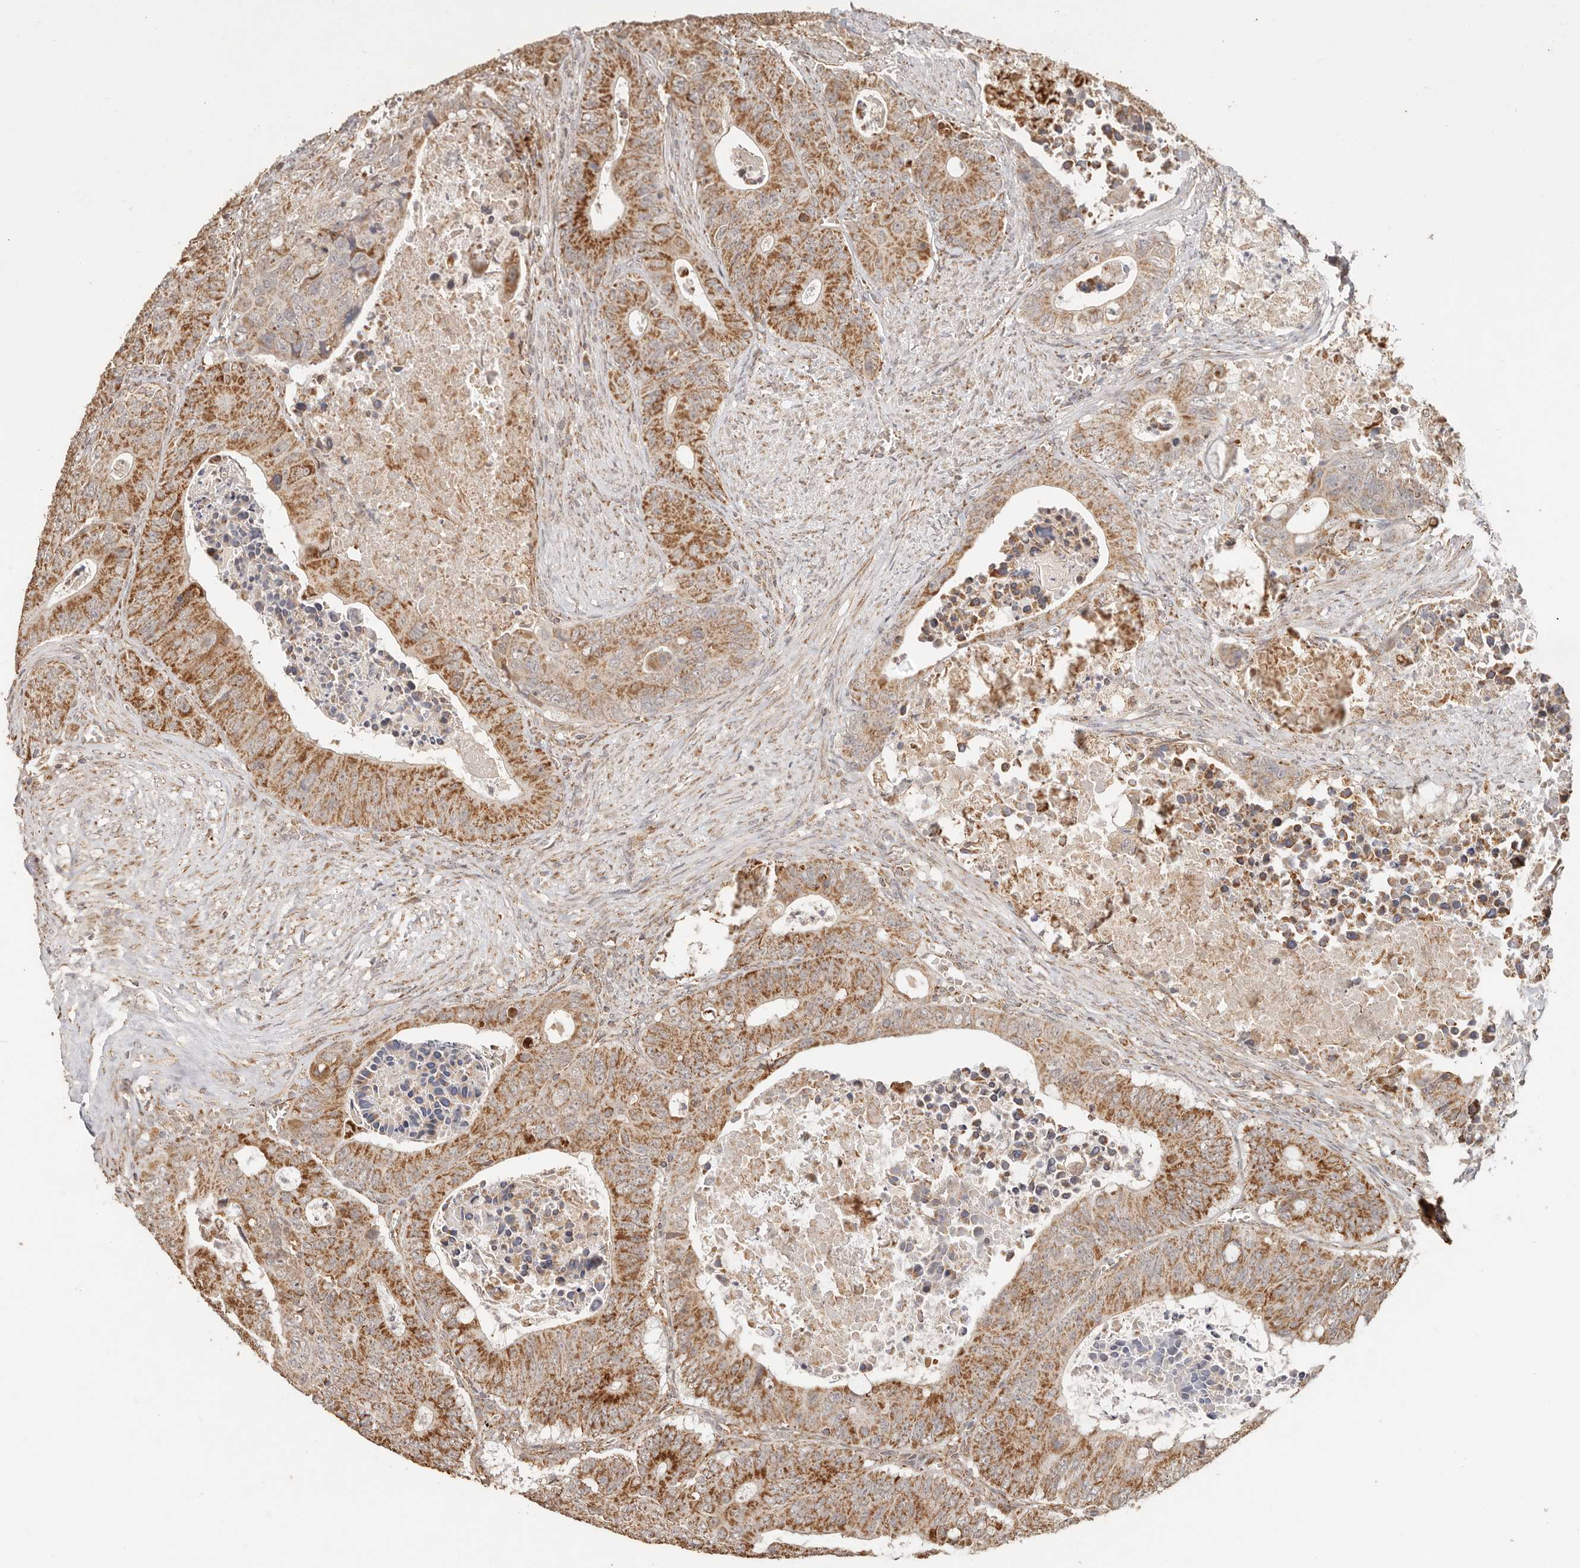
{"staining": {"intensity": "strong", "quantity": ">75%", "location": "cytoplasmic/membranous"}, "tissue": "colorectal cancer", "cell_type": "Tumor cells", "image_type": "cancer", "snomed": [{"axis": "morphology", "description": "Adenocarcinoma, NOS"}, {"axis": "topography", "description": "Colon"}], "caption": "Protein expression analysis of adenocarcinoma (colorectal) shows strong cytoplasmic/membranous staining in about >75% of tumor cells. Nuclei are stained in blue.", "gene": "NDUFB11", "patient": {"sex": "male", "age": 87}}